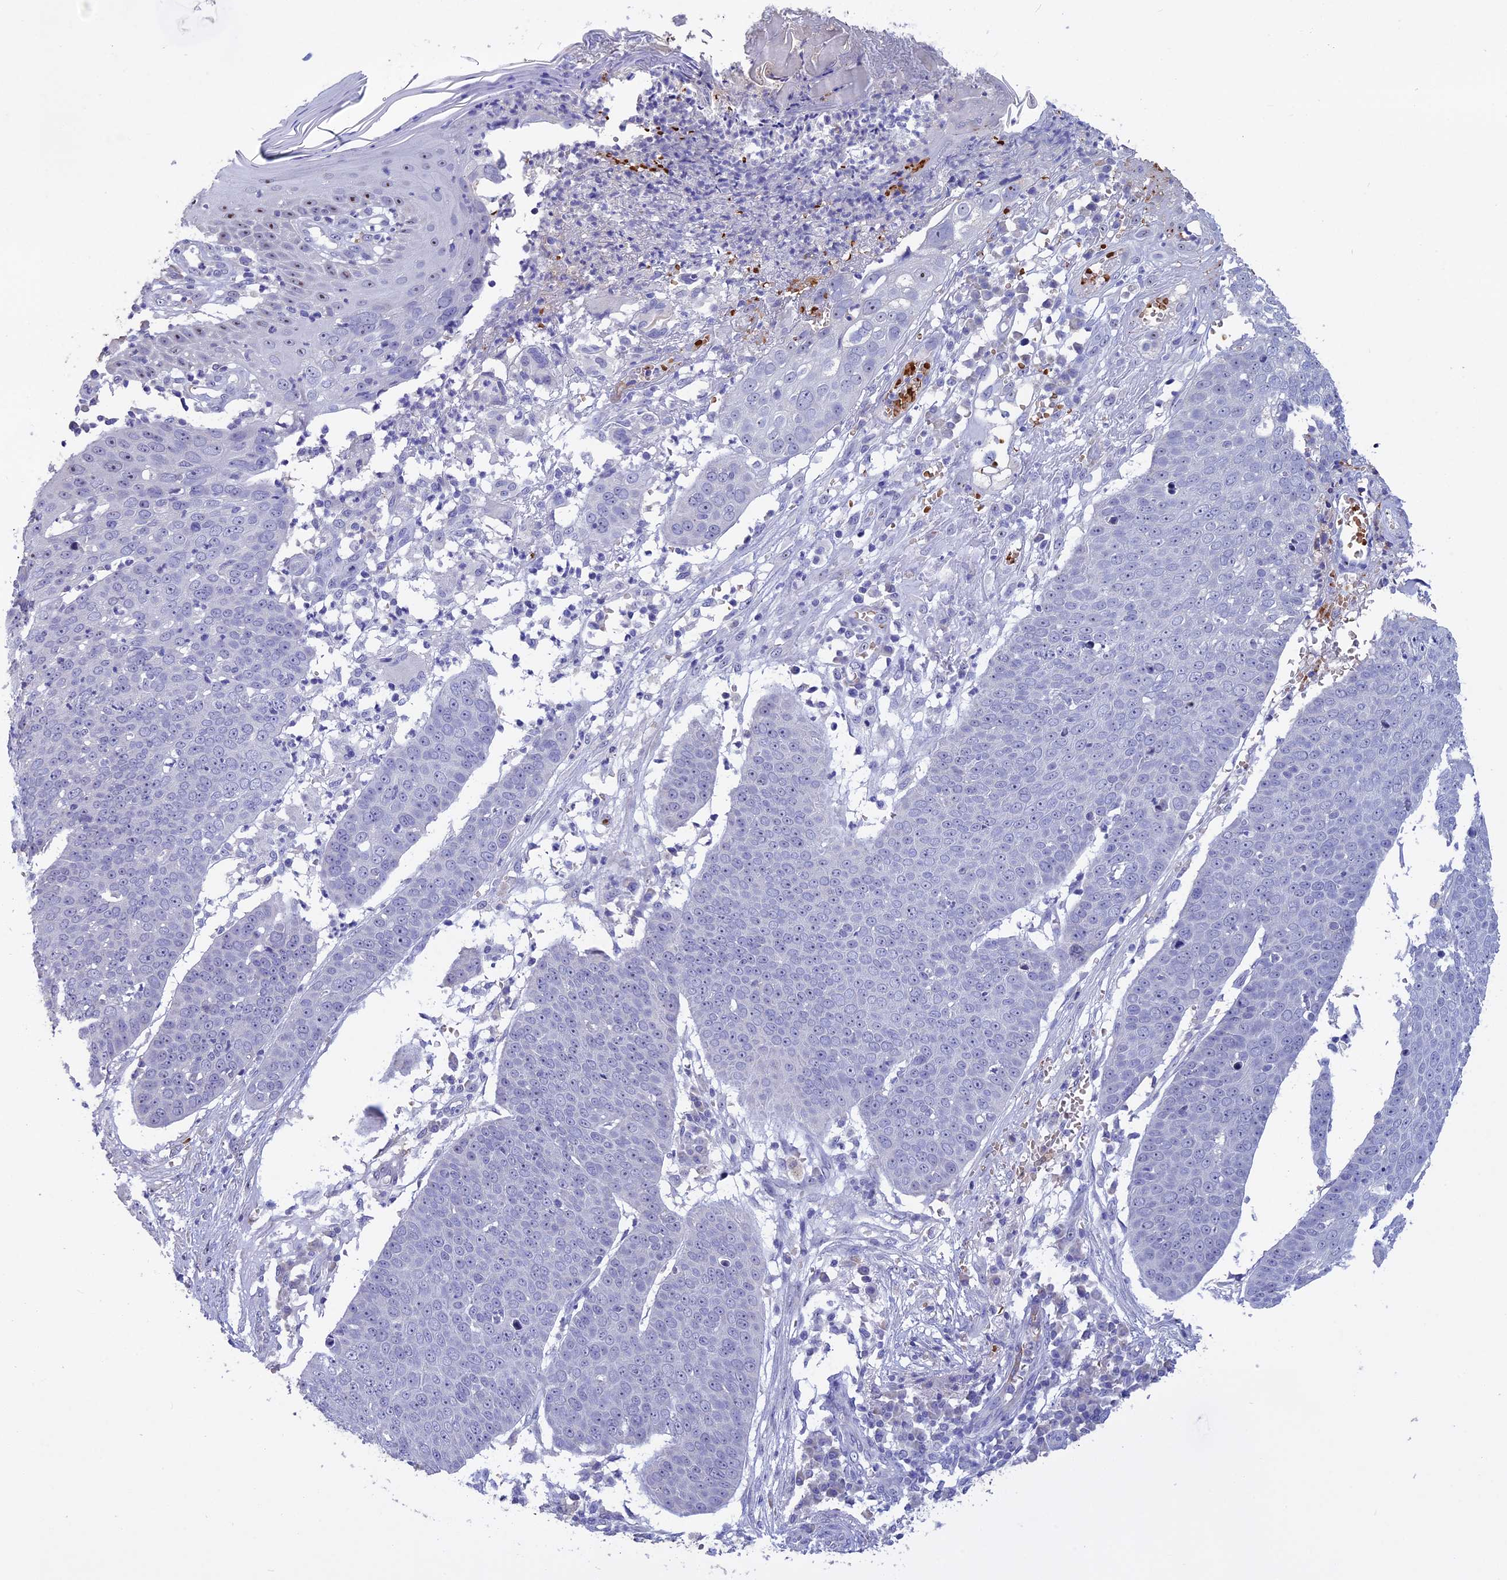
{"staining": {"intensity": "negative", "quantity": "none", "location": "none"}, "tissue": "skin cancer", "cell_type": "Tumor cells", "image_type": "cancer", "snomed": [{"axis": "morphology", "description": "Squamous cell carcinoma, NOS"}, {"axis": "topography", "description": "Skin"}], "caption": "Skin cancer stained for a protein using immunohistochemistry (IHC) reveals no staining tumor cells.", "gene": "KNOP1", "patient": {"sex": "male", "age": 71}}